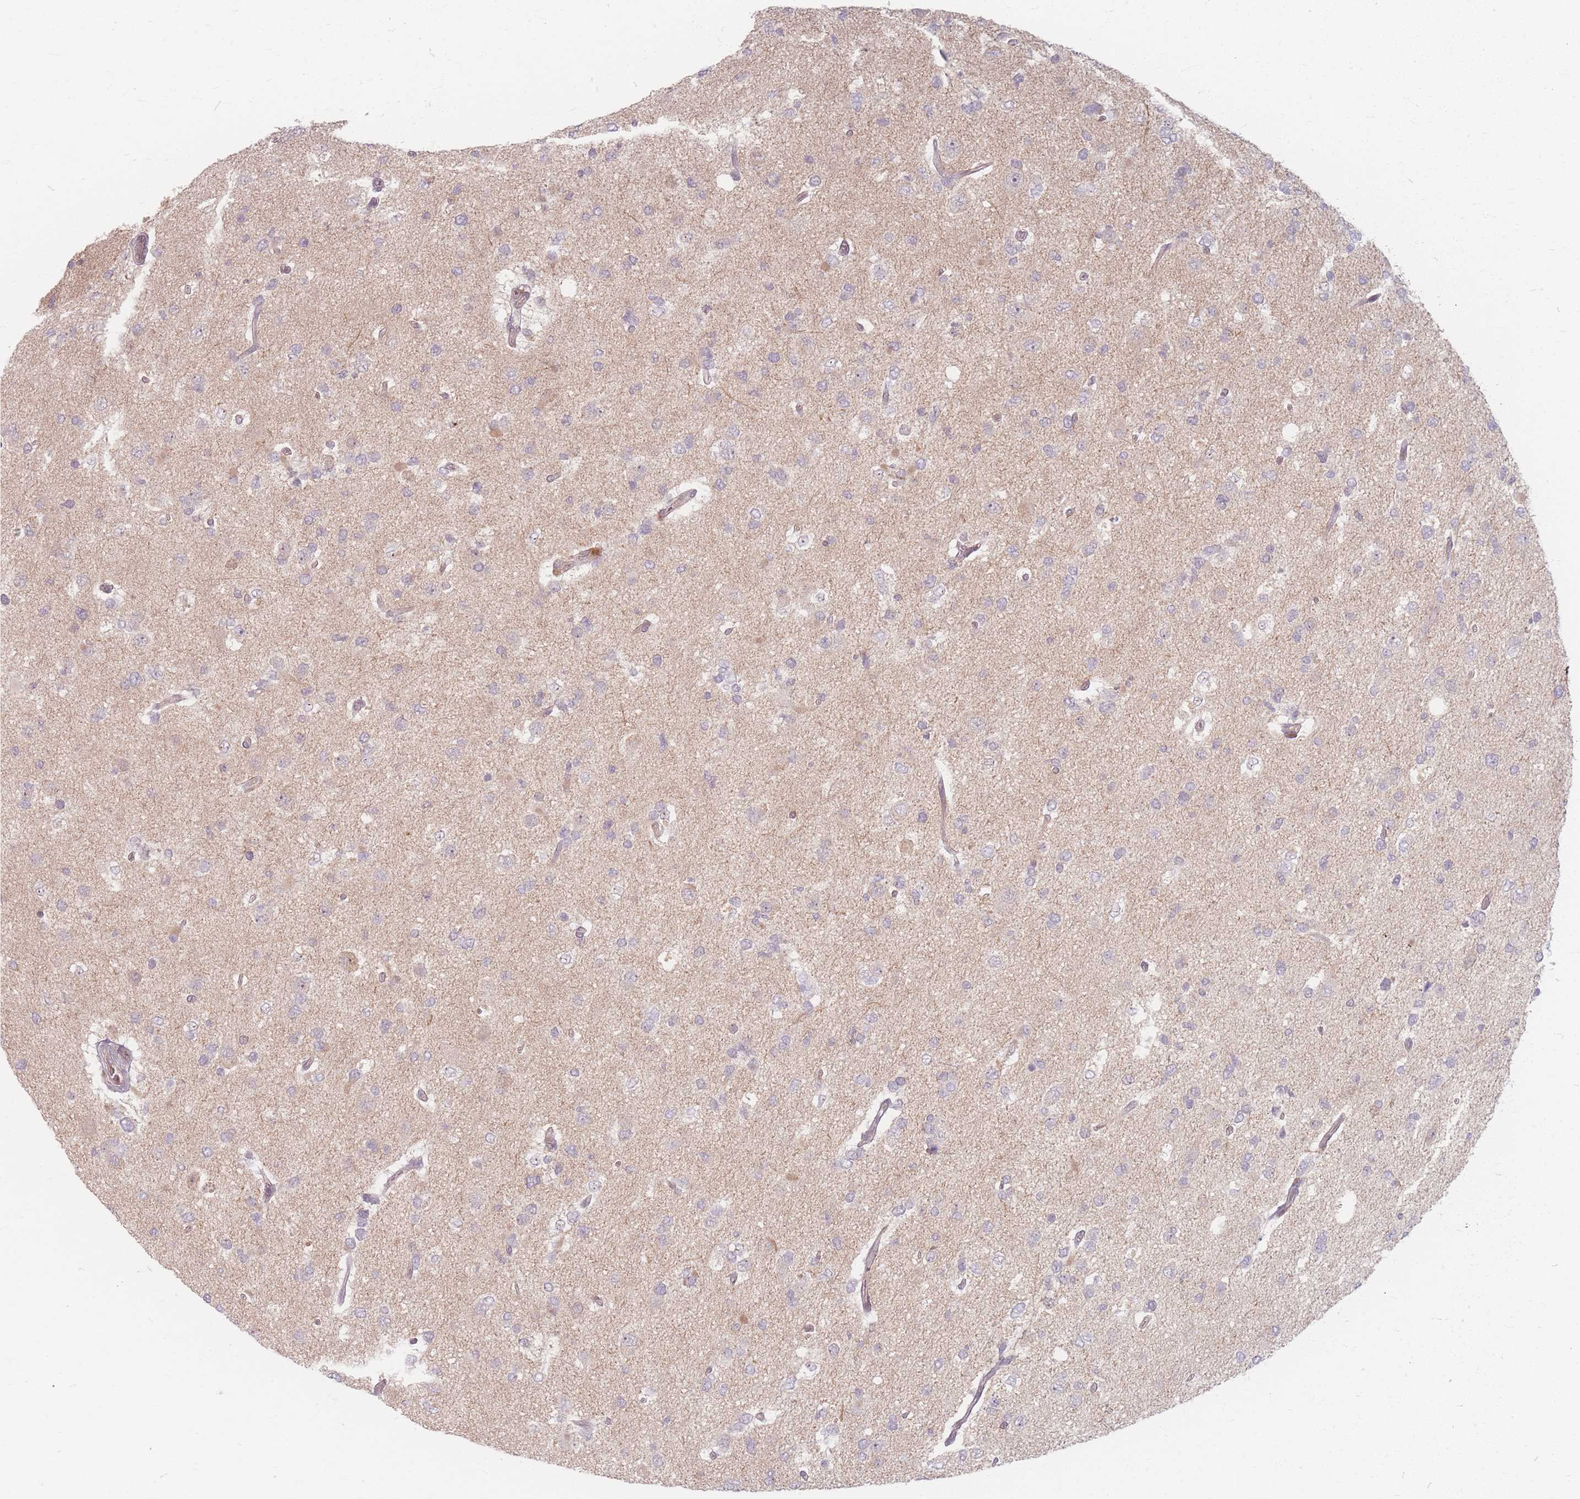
{"staining": {"intensity": "negative", "quantity": "none", "location": "none"}, "tissue": "glioma", "cell_type": "Tumor cells", "image_type": "cancer", "snomed": [{"axis": "morphology", "description": "Glioma, malignant, High grade"}, {"axis": "topography", "description": "Brain"}], "caption": "This is a photomicrograph of IHC staining of glioma, which shows no staining in tumor cells. (Brightfield microscopy of DAB (3,3'-diaminobenzidine) immunohistochemistry (IHC) at high magnification).", "gene": "GABRA6", "patient": {"sex": "male", "age": 53}}